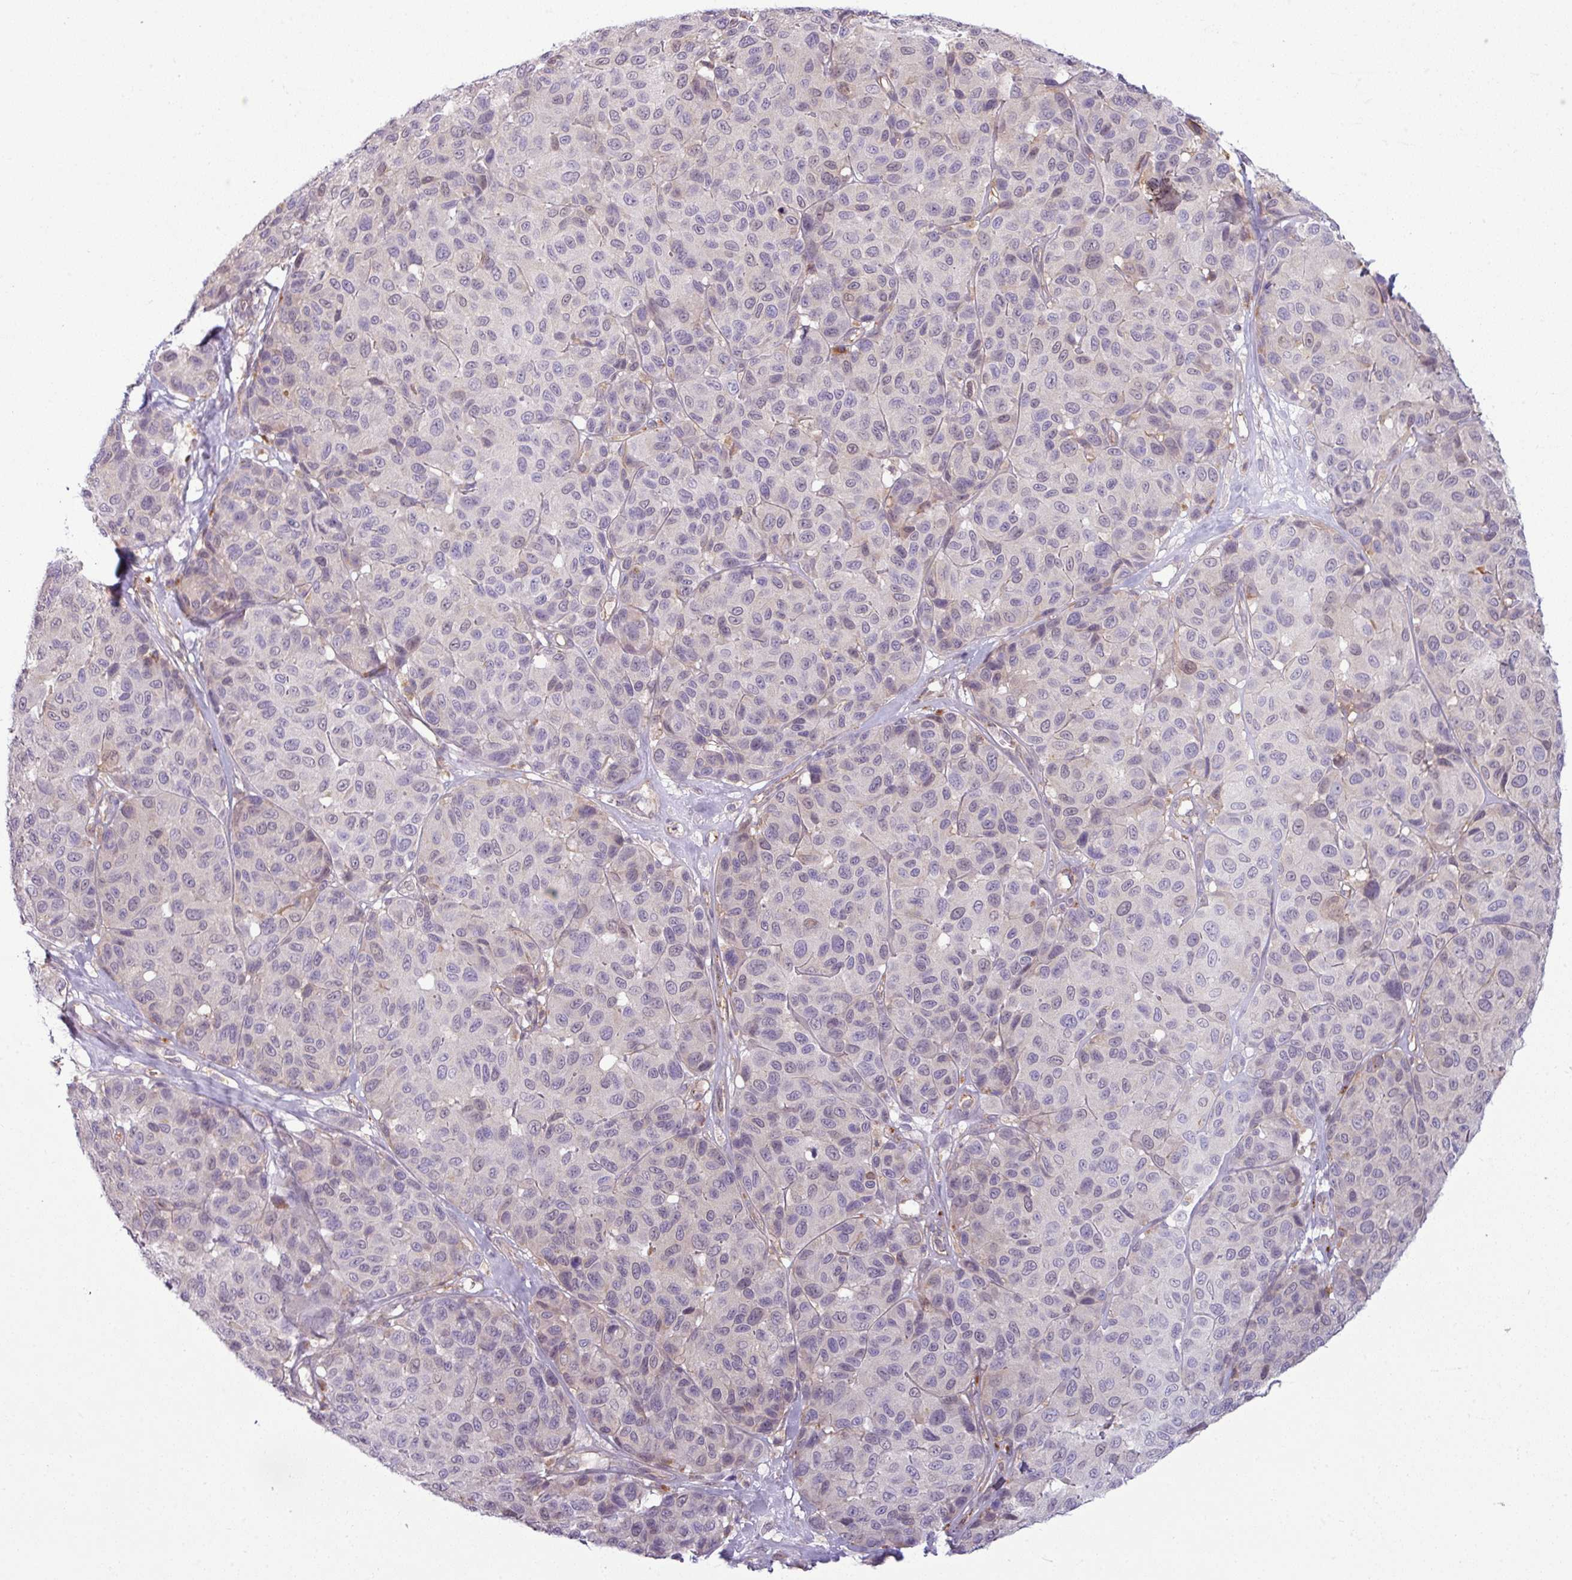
{"staining": {"intensity": "weak", "quantity": "<25%", "location": "nuclear"}, "tissue": "melanoma", "cell_type": "Tumor cells", "image_type": "cancer", "snomed": [{"axis": "morphology", "description": "Malignant melanoma, NOS"}, {"axis": "topography", "description": "Skin"}], "caption": "Melanoma was stained to show a protein in brown. There is no significant expression in tumor cells.", "gene": "CCDC144A", "patient": {"sex": "female", "age": 66}}